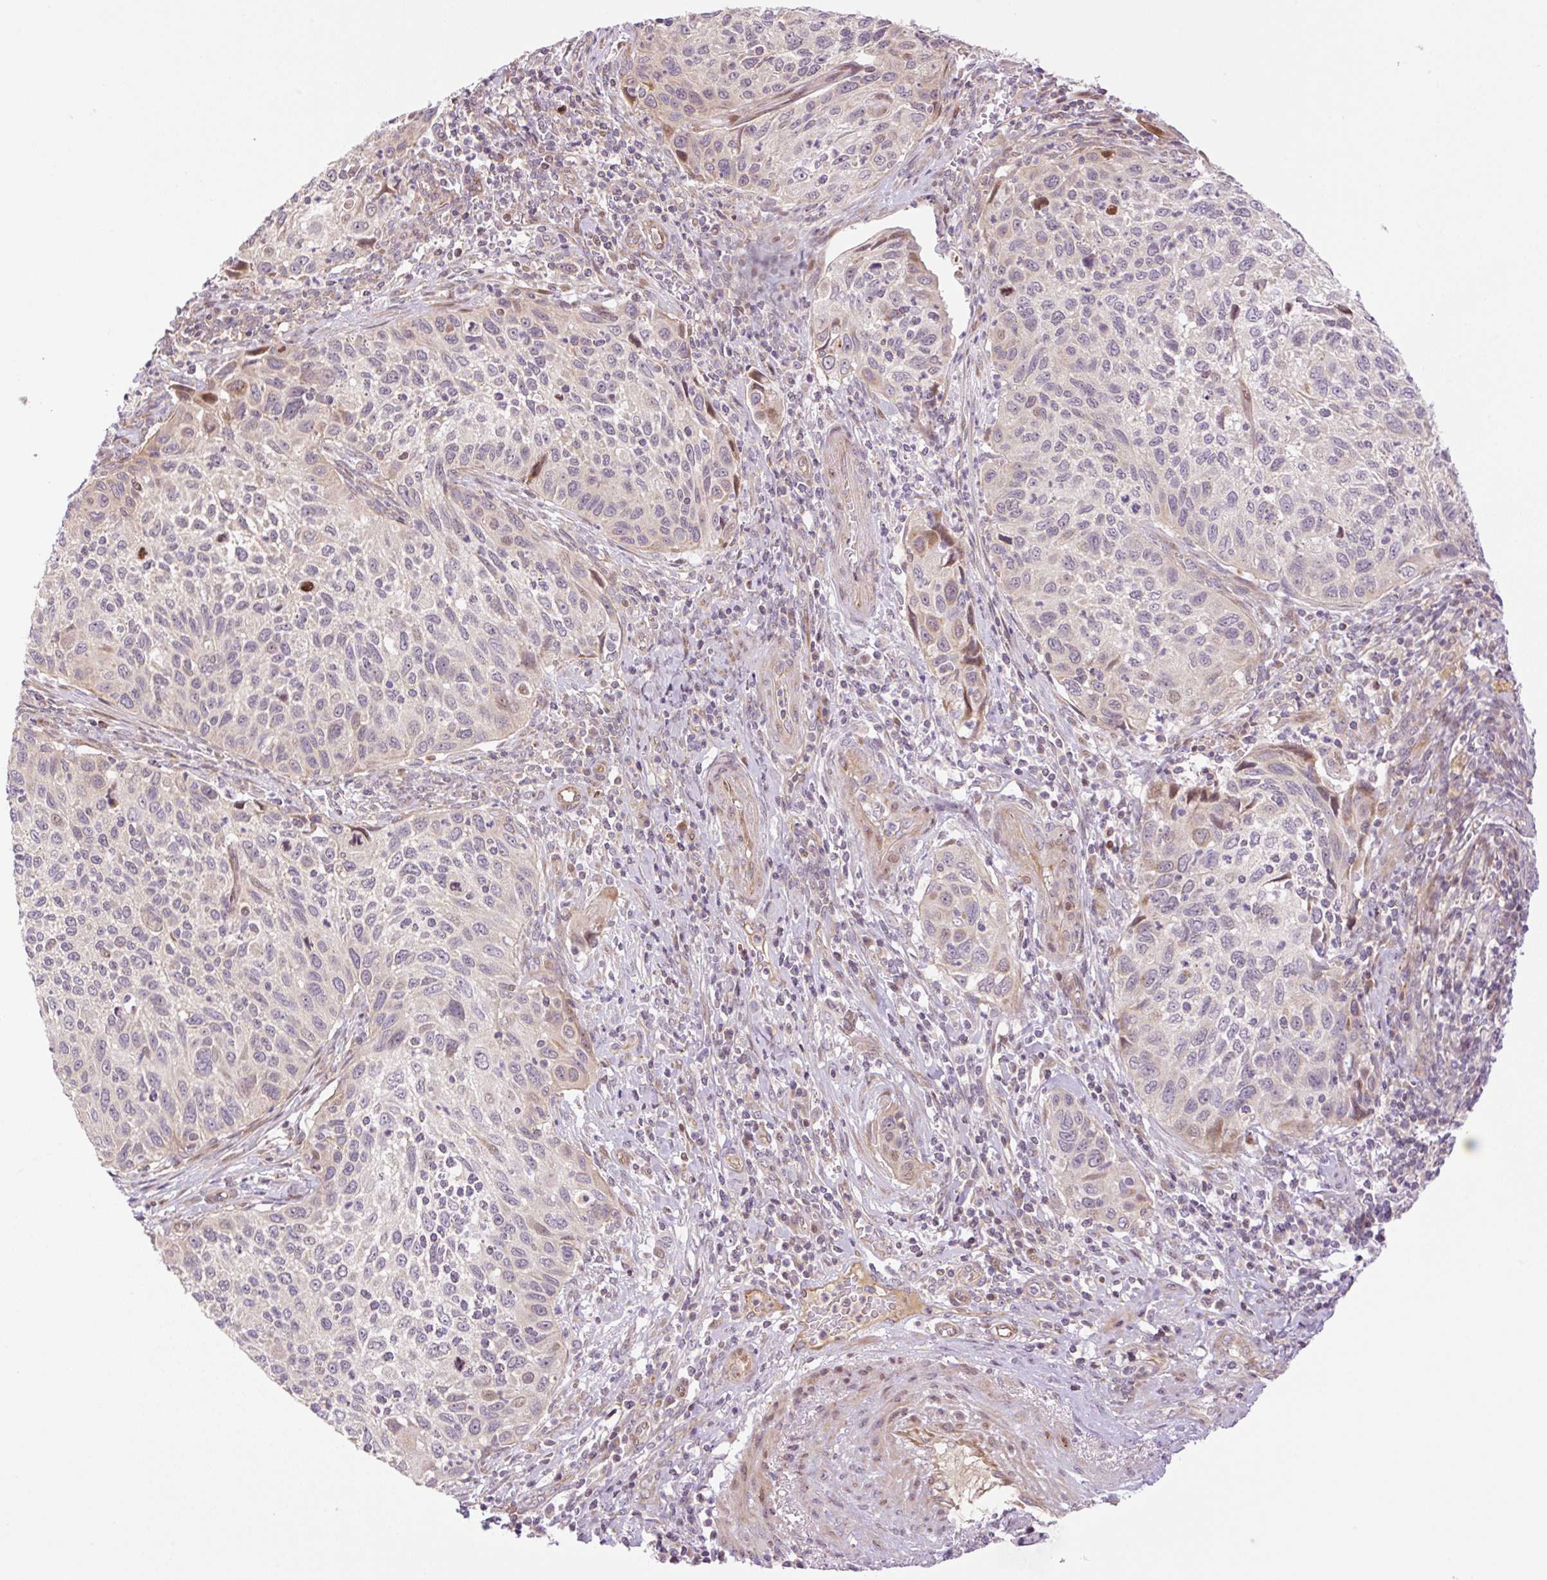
{"staining": {"intensity": "moderate", "quantity": "<25%", "location": "nuclear"}, "tissue": "cervical cancer", "cell_type": "Tumor cells", "image_type": "cancer", "snomed": [{"axis": "morphology", "description": "Squamous cell carcinoma, NOS"}, {"axis": "topography", "description": "Cervix"}], "caption": "Cervical cancer stained with a protein marker reveals moderate staining in tumor cells.", "gene": "ZNF394", "patient": {"sex": "female", "age": 70}}